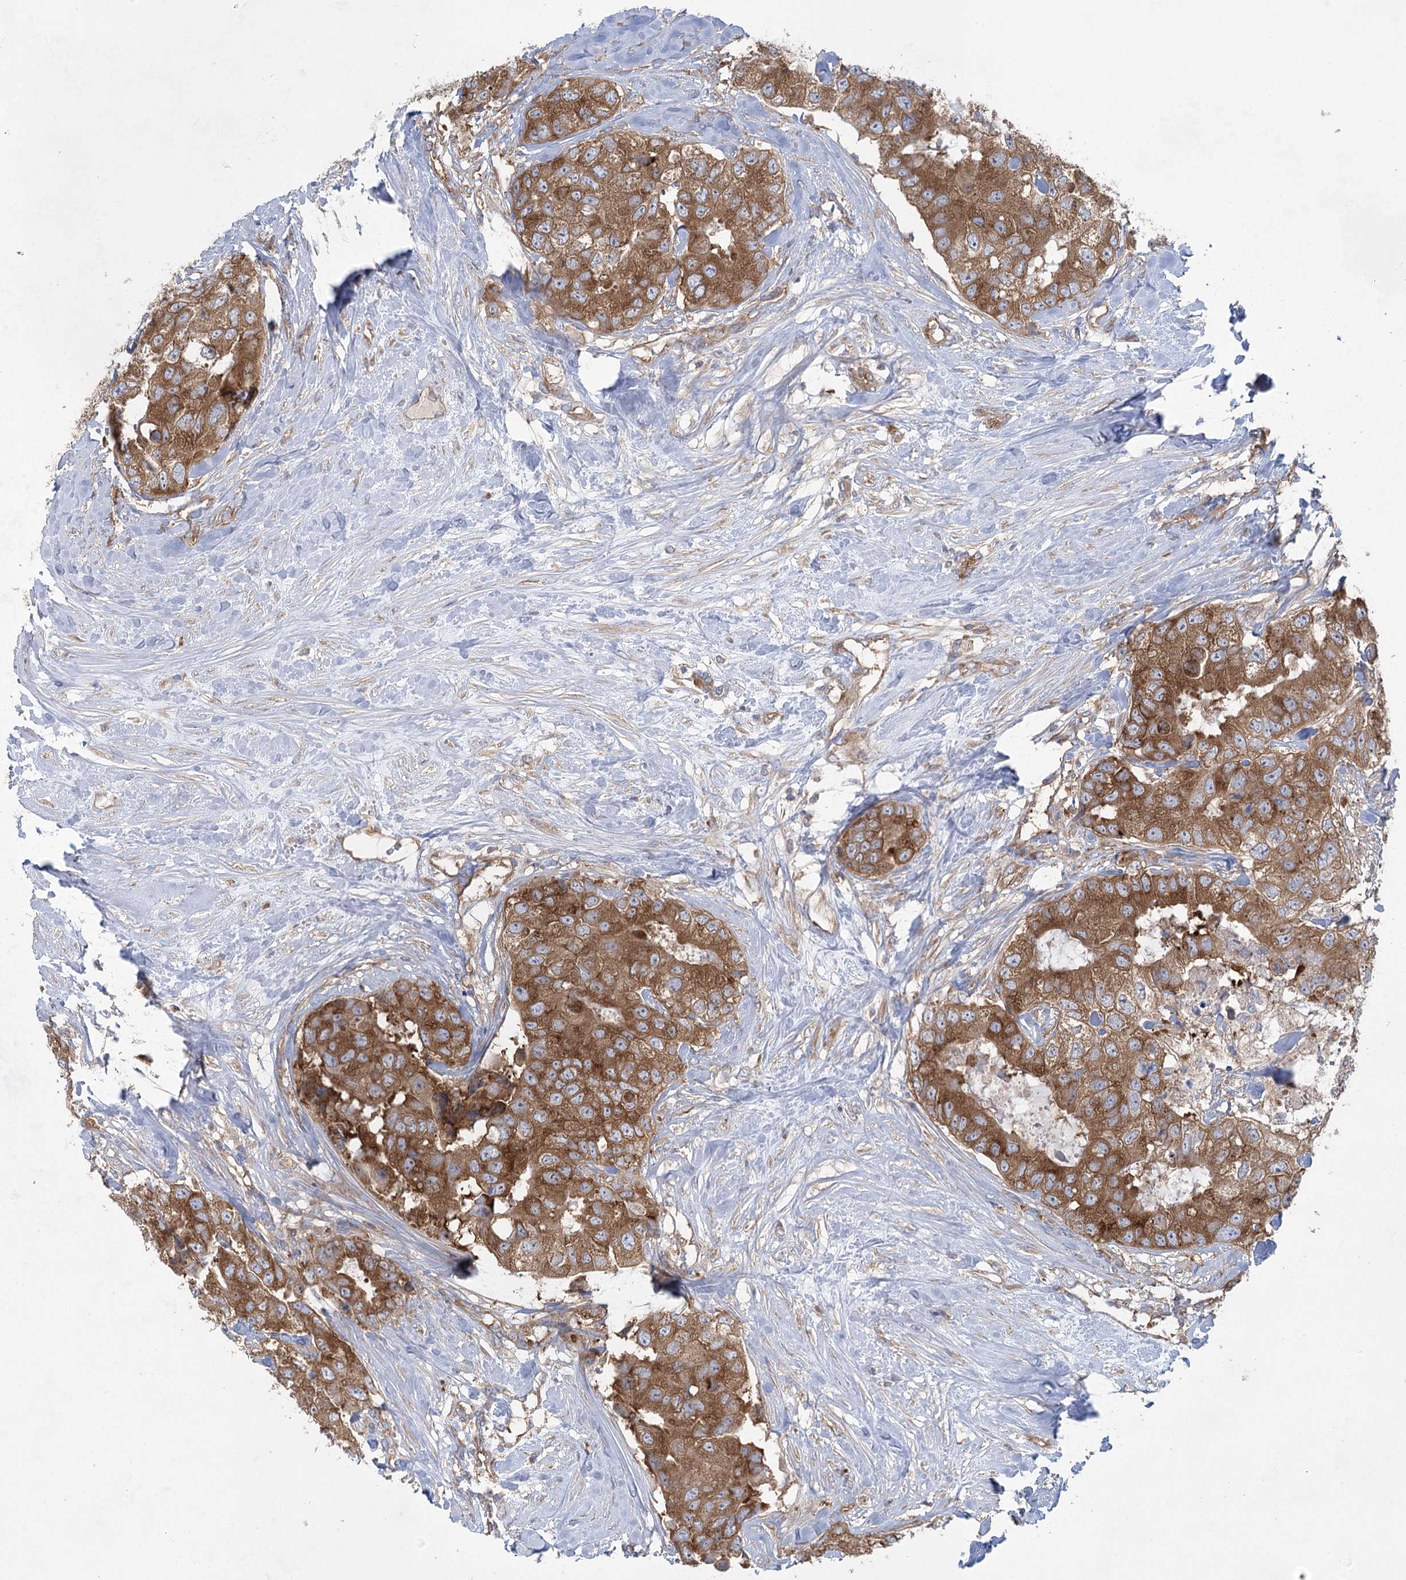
{"staining": {"intensity": "strong", "quantity": ">75%", "location": "cytoplasmic/membranous"}, "tissue": "breast cancer", "cell_type": "Tumor cells", "image_type": "cancer", "snomed": [{"axis": "morphology", "description": "Duct carcinoma"}, {"axis": "topography", "description": "Breast"}], "caption": "Human breast cancer stained for a protein (brown) reveals strong cytoplasmic/membranous positive staining in about >75% of tumor cells.", "gene": "EIF3A", "patient": {"sex": "female", "age": 62}}